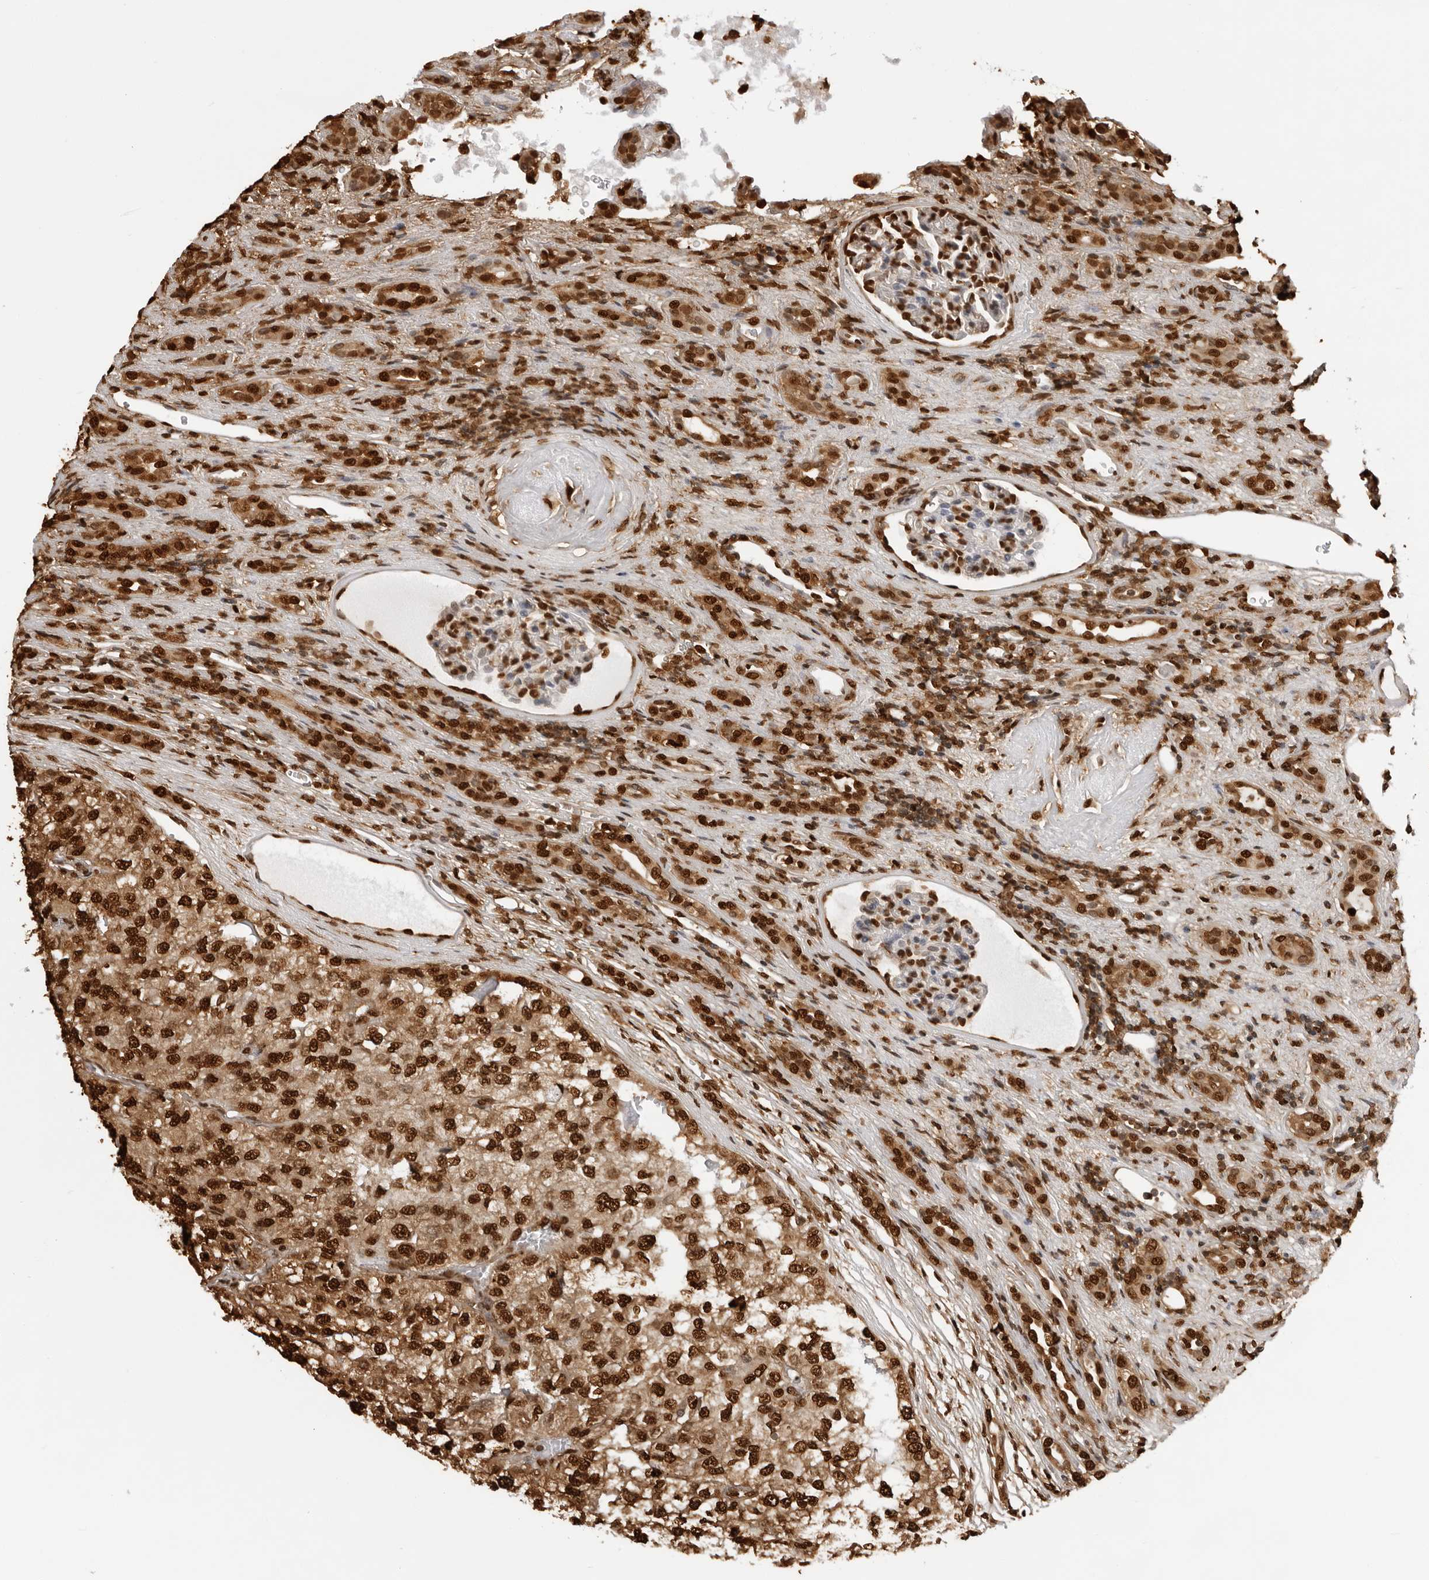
{"staining": {"intensity": "strong", "quantity": ">75%", "location": "nuclear"}, "tissue": "renal cancer", "cell_type": "Tumor cells", "image_type": "cancer", "snomed": [{"axis": "morphology", "description": "Adenocarcinoma, NOS"}, {"axis": "topography", "description": "Kidney"}], "caption": "This photomicrograph displays renal adenocarcinoma stained with immunohistochemistry (IHC) to label a protein in brown. The nuclear of tumor cells show strong positivity for the protein. Nuclei are counter-stained blue.", "gene": "ZFP91", "patient": {"sex": "female", "age": 54}}